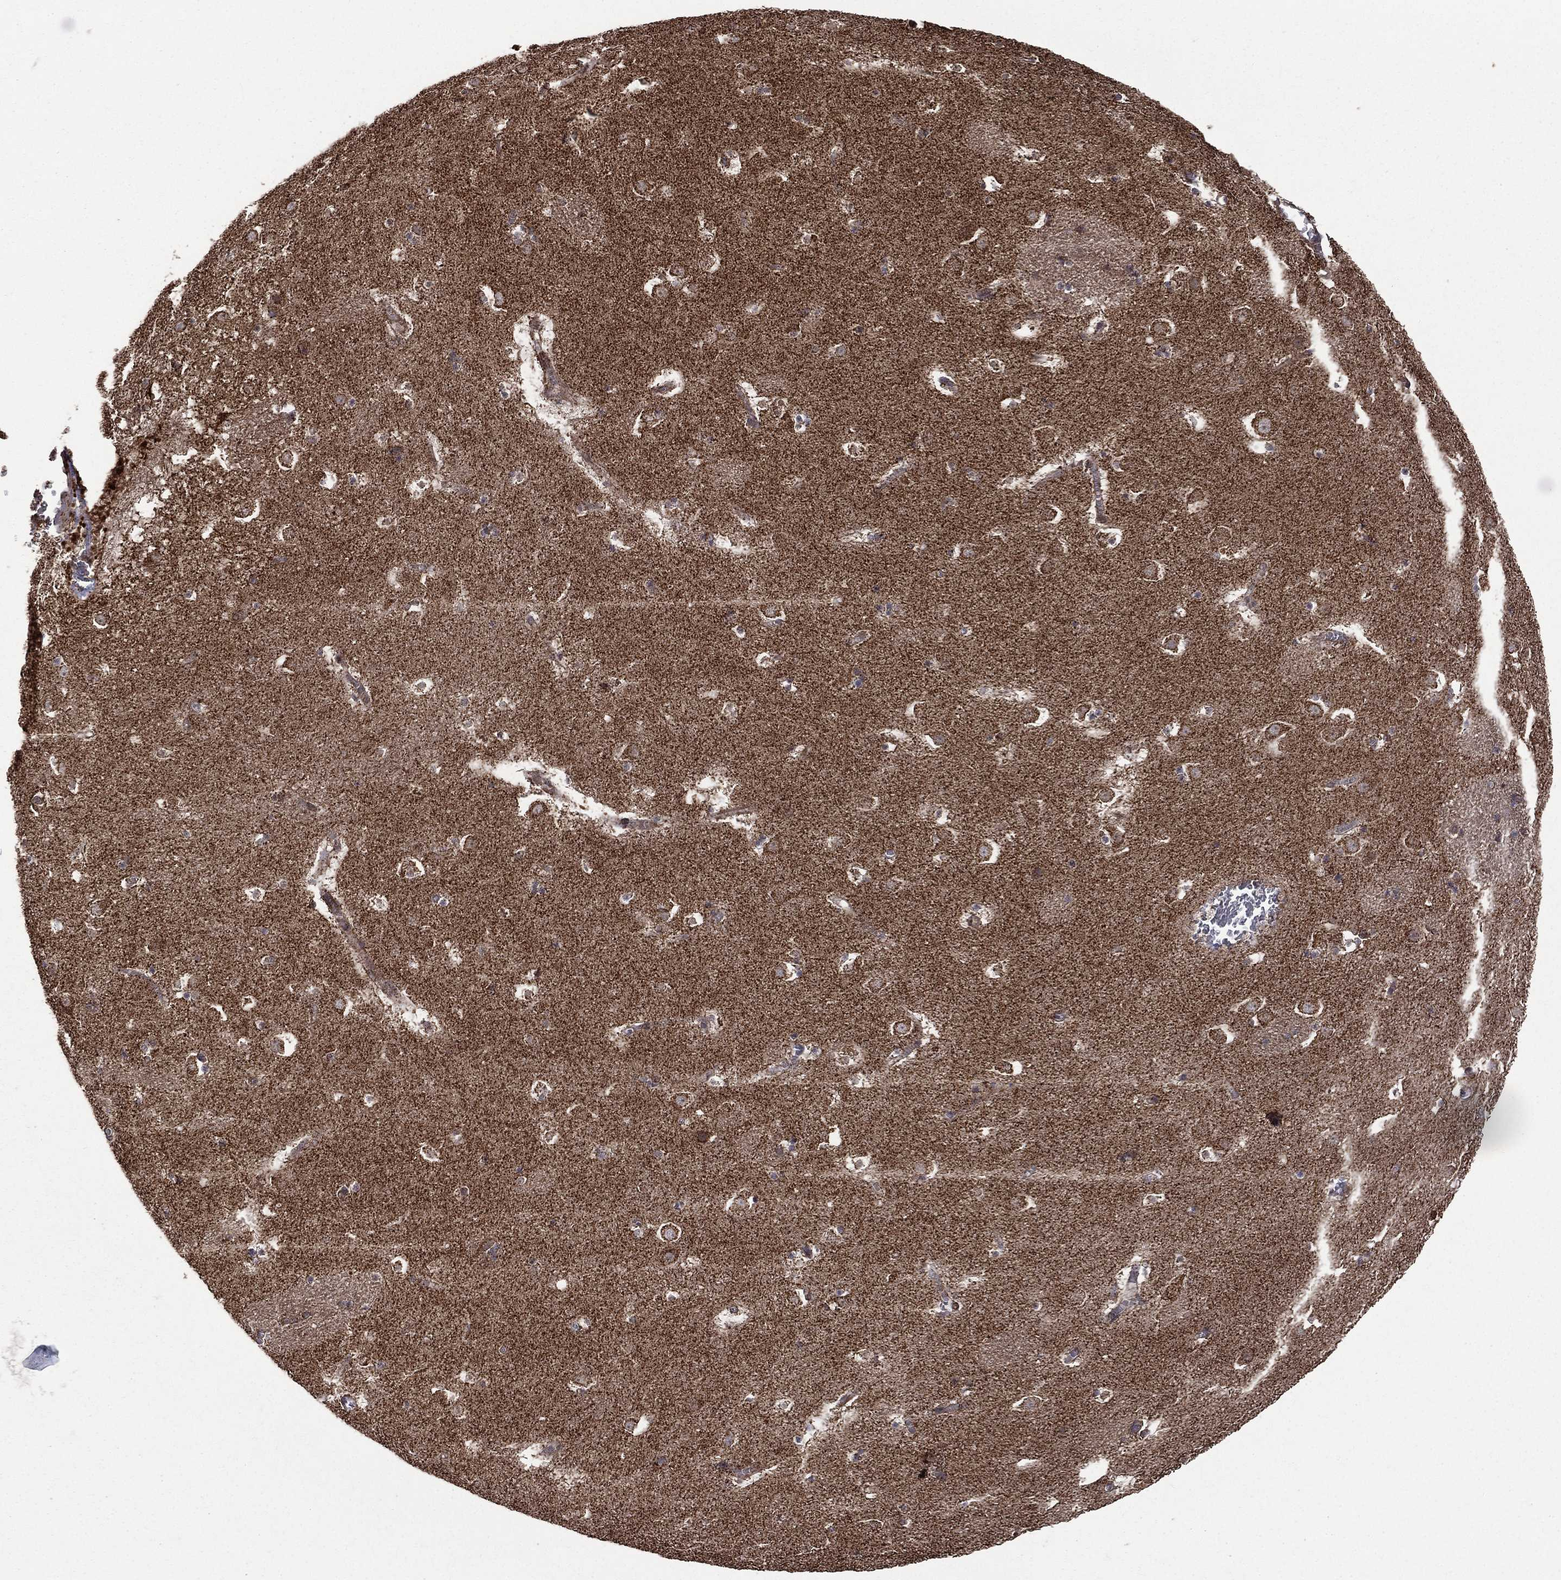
{"staining": {"intensity": "negative", "quantity": "none", "location": "none"}, "tissue": "caudate", "cell_type": "Glial cells", "image_type": "normal", "snomed": [{"axis": "morphology", "description": "Normal tissue, NOS"}, {"axis": "topography", "description": "Lateral ventricle wall"}], "caption": "High power microscopy histopathology image of an IHC histopathology image of normal caudate, revealing no significant staining in glial cells.", "gene": "GIMAP6", "patient": {"sex": "female", "age": 42}}